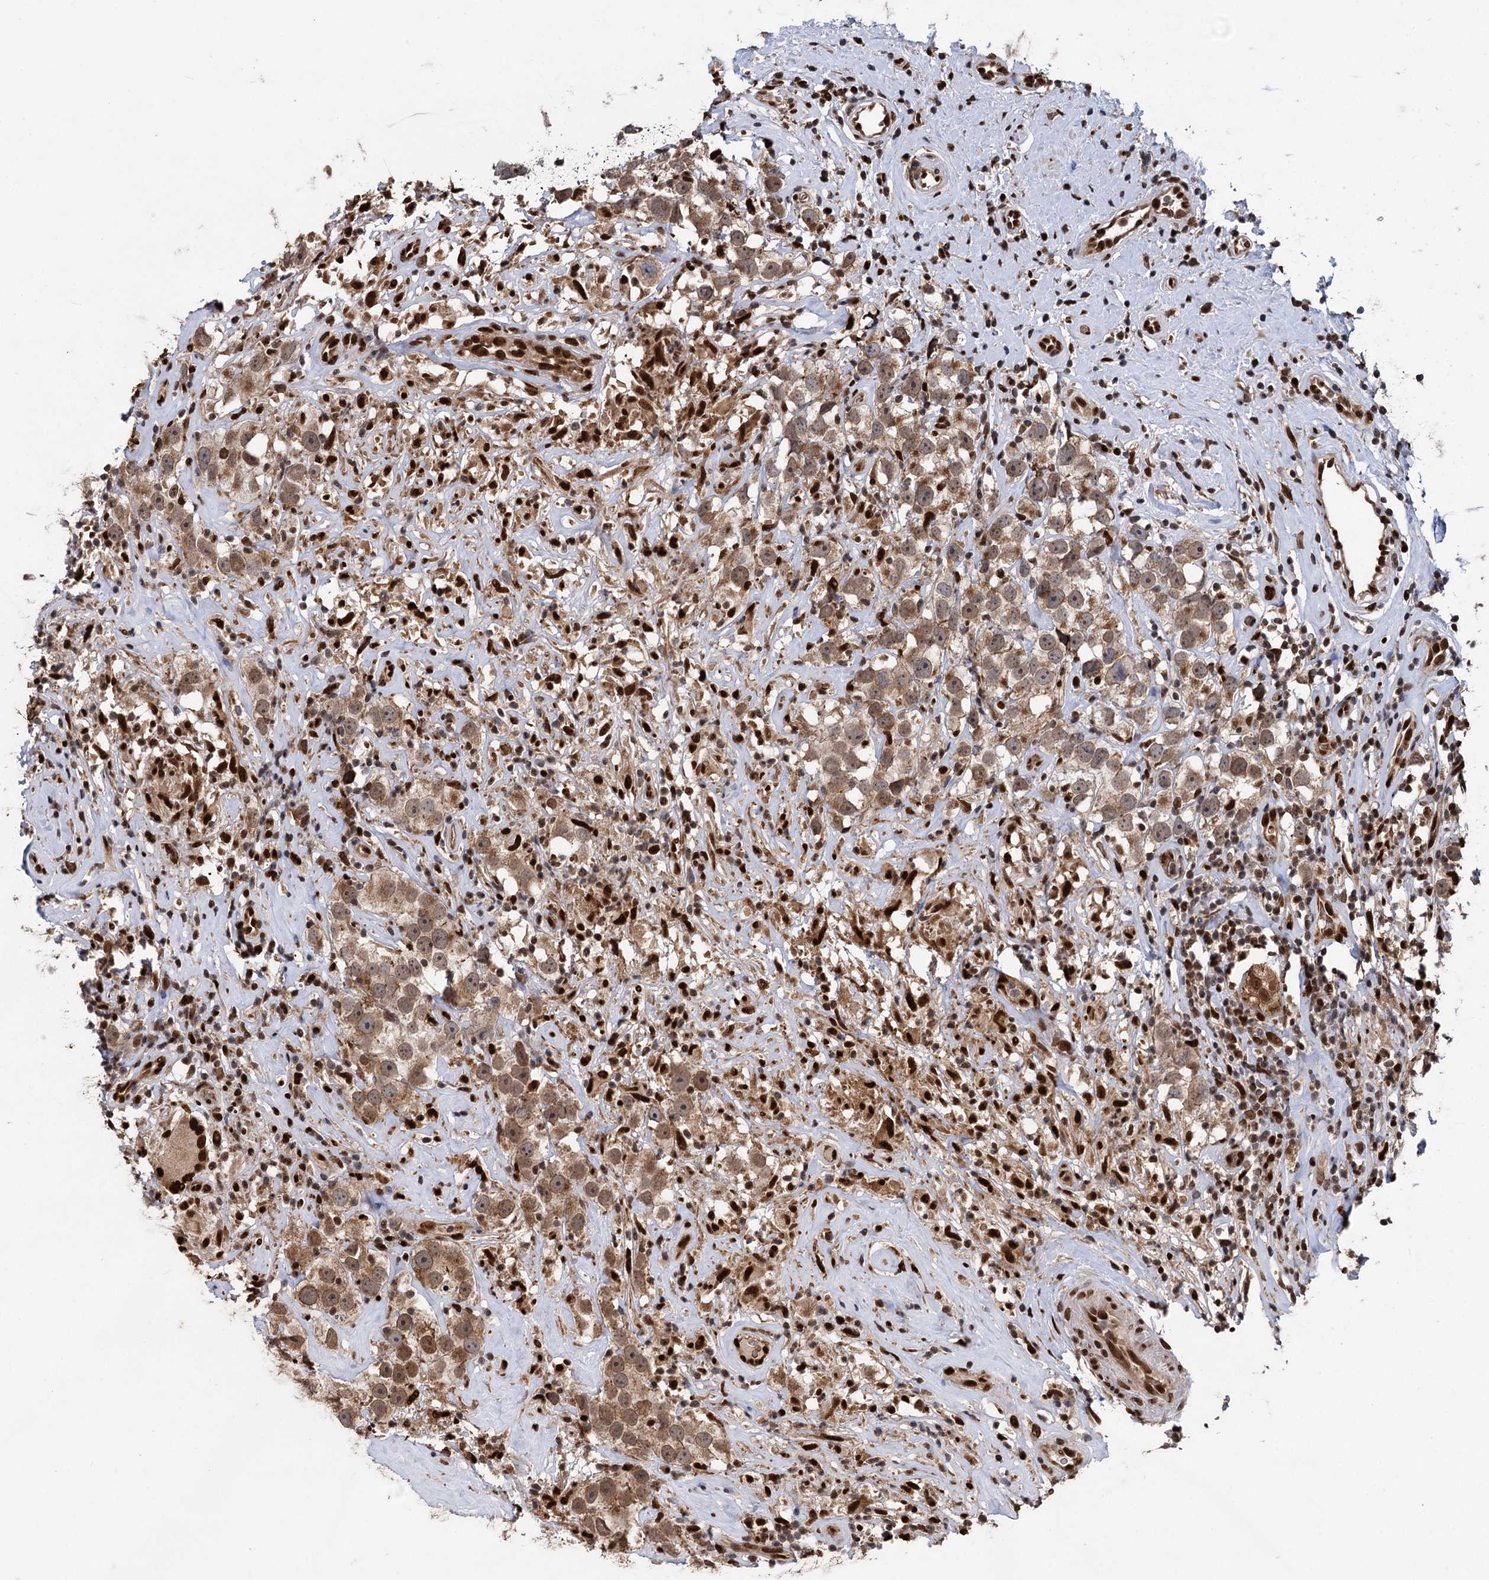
{"staining": {"intensity": "moderate", "quantity": ">75%", "location": "cytoplasmic/membranous,nuclear"}, "tissue": "testis cancer", "cell_type": "Tumor cells", "image_type": "cancer", "snomed": [{"axis": "morphology", "description": "Seminoma, NOS"}, {"axis": "topography", "description": "Testis"}], "caption": "Protein expression analysis of human testis seminoma reveals moderate cytoplasmic/membranous and nuclear staining in about >75% of tumor cells.", "gene": "MESD", "patient": {"sex": "male", "age": 49}}